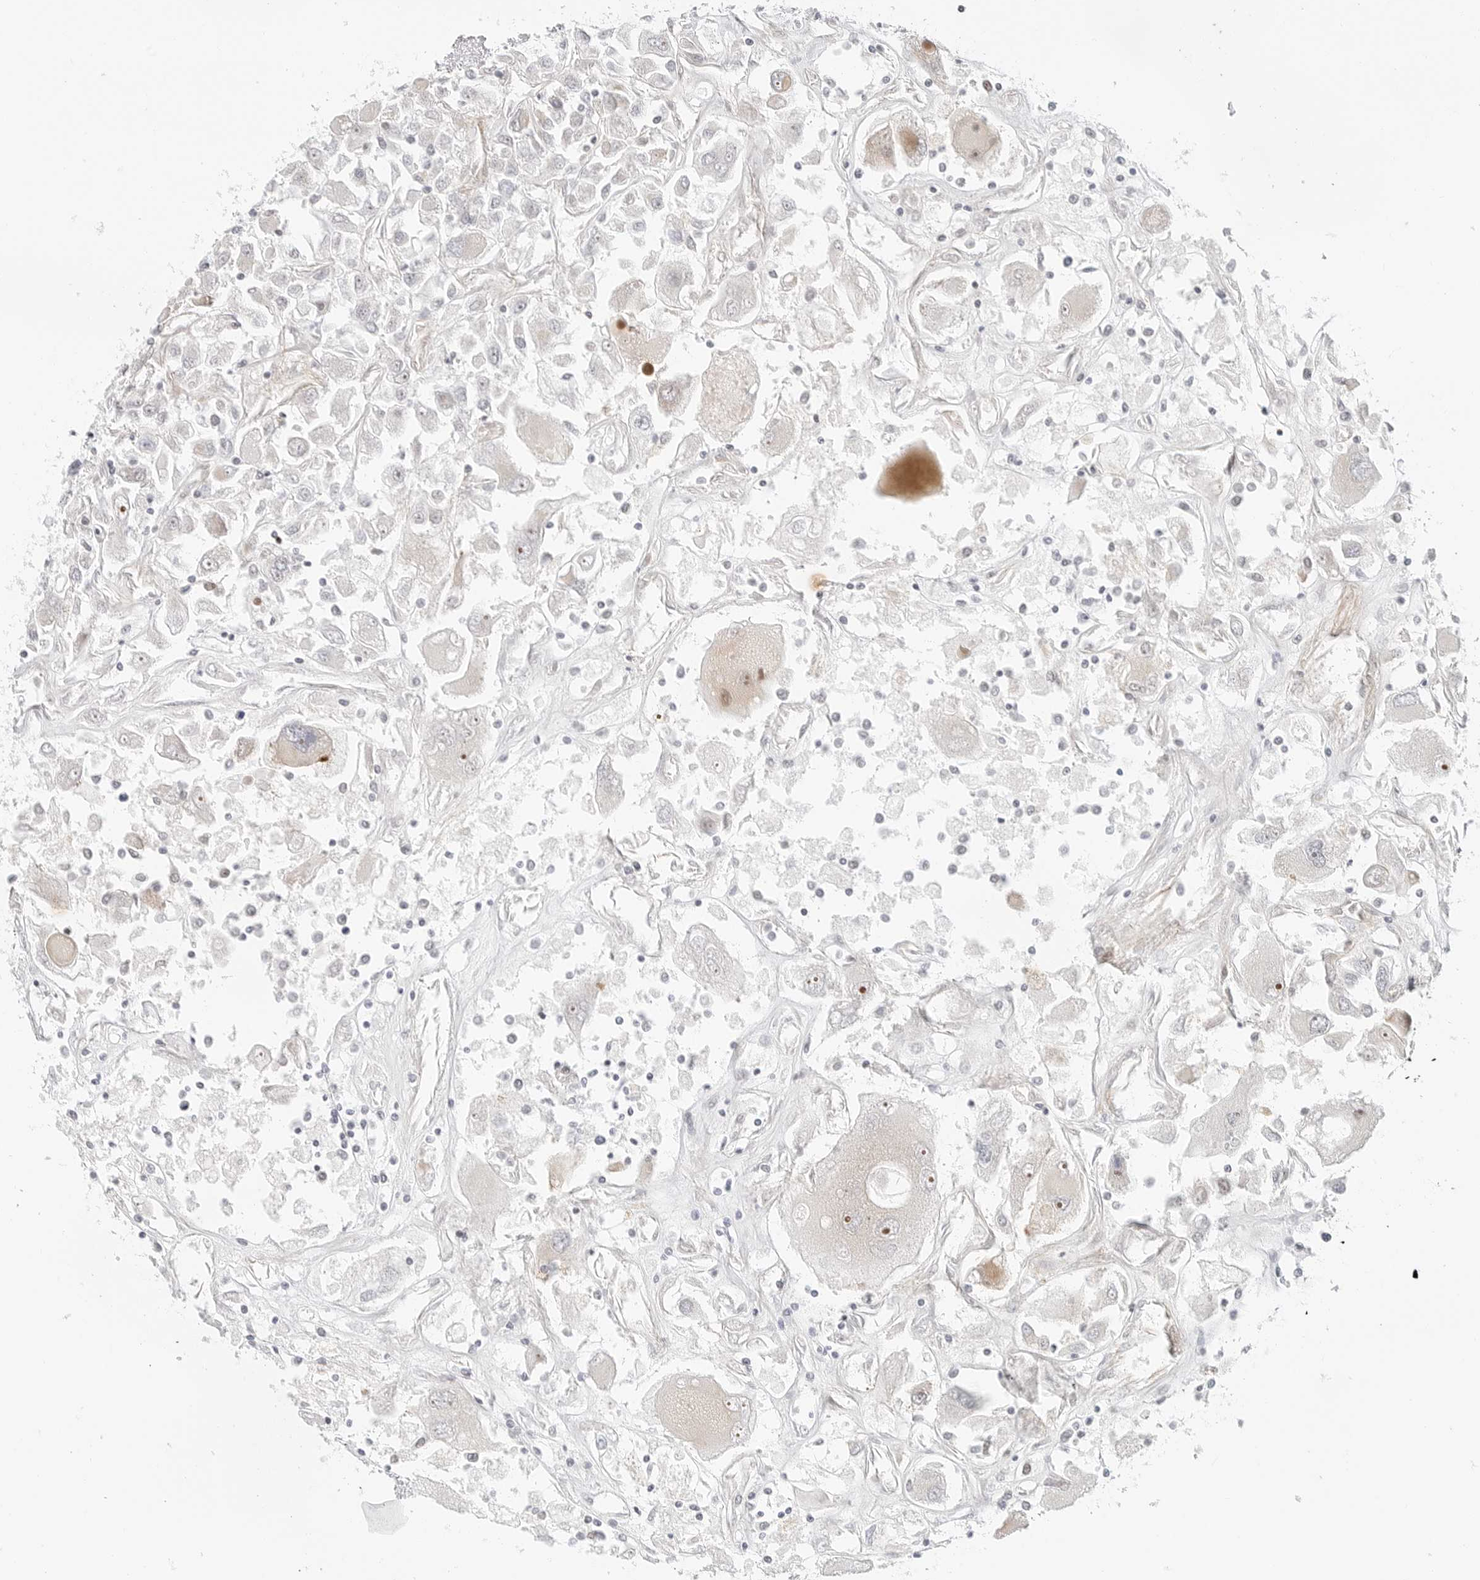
{"staining": {"intensity": "negative", "quantity": "none", "location": "none"}, "tissue": "renal cancer", "cell_type": "Tumor cells", "image_type": "cancer", "snomed": [{"axis": "morphology", "description": "Adenocarcinoma, NOS"}, {"axis": "topography", "description": "Kidney"}], "caption": "The histopathology image demonstrates no staining of tumor cells in renal cancer.", "gene": "ZNF613", "patient": {"sex": "female", "age": 52}}